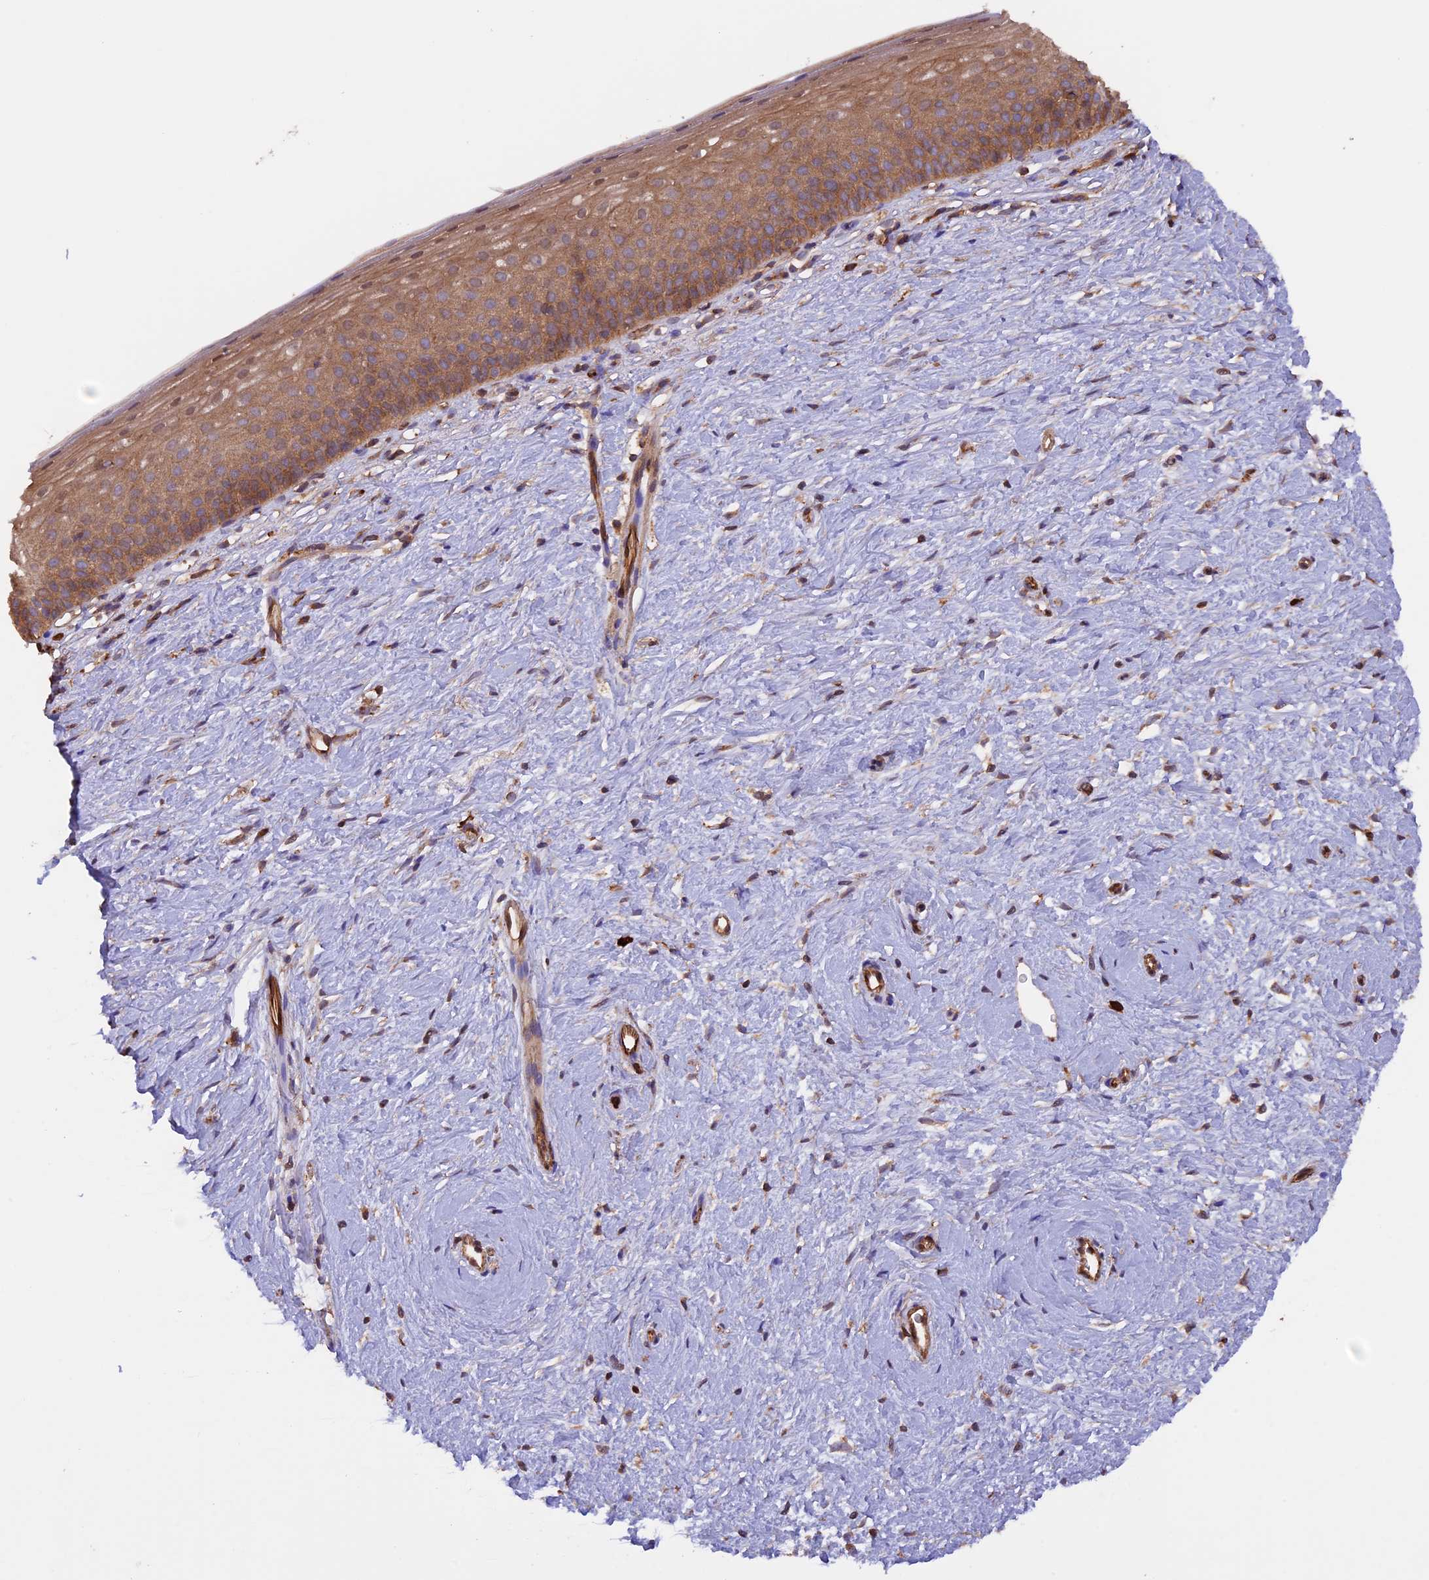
{"staining": {"intensity": "strong", "quantity": ">75%", "location": "cytoplasmic/membranous"}, "tissue": "cervix", "cell_type": "Glandular cells", "image_type": "normal", "snomed": [{"axis": "morphology", "description": "Normal tissue, NOS"}, {"axis": "topography", "description": "Cervix"}], "caption": "Cervix stained for a protein shows strong cytoplasmic/membranous positivity in glandular cells. (Stains: DAB in brown, nuclei in blue, Microscopy: brightfield microscopy at high magnification).", "gene": "GAS8", "patient": {"sex": "female", "age": 57}}